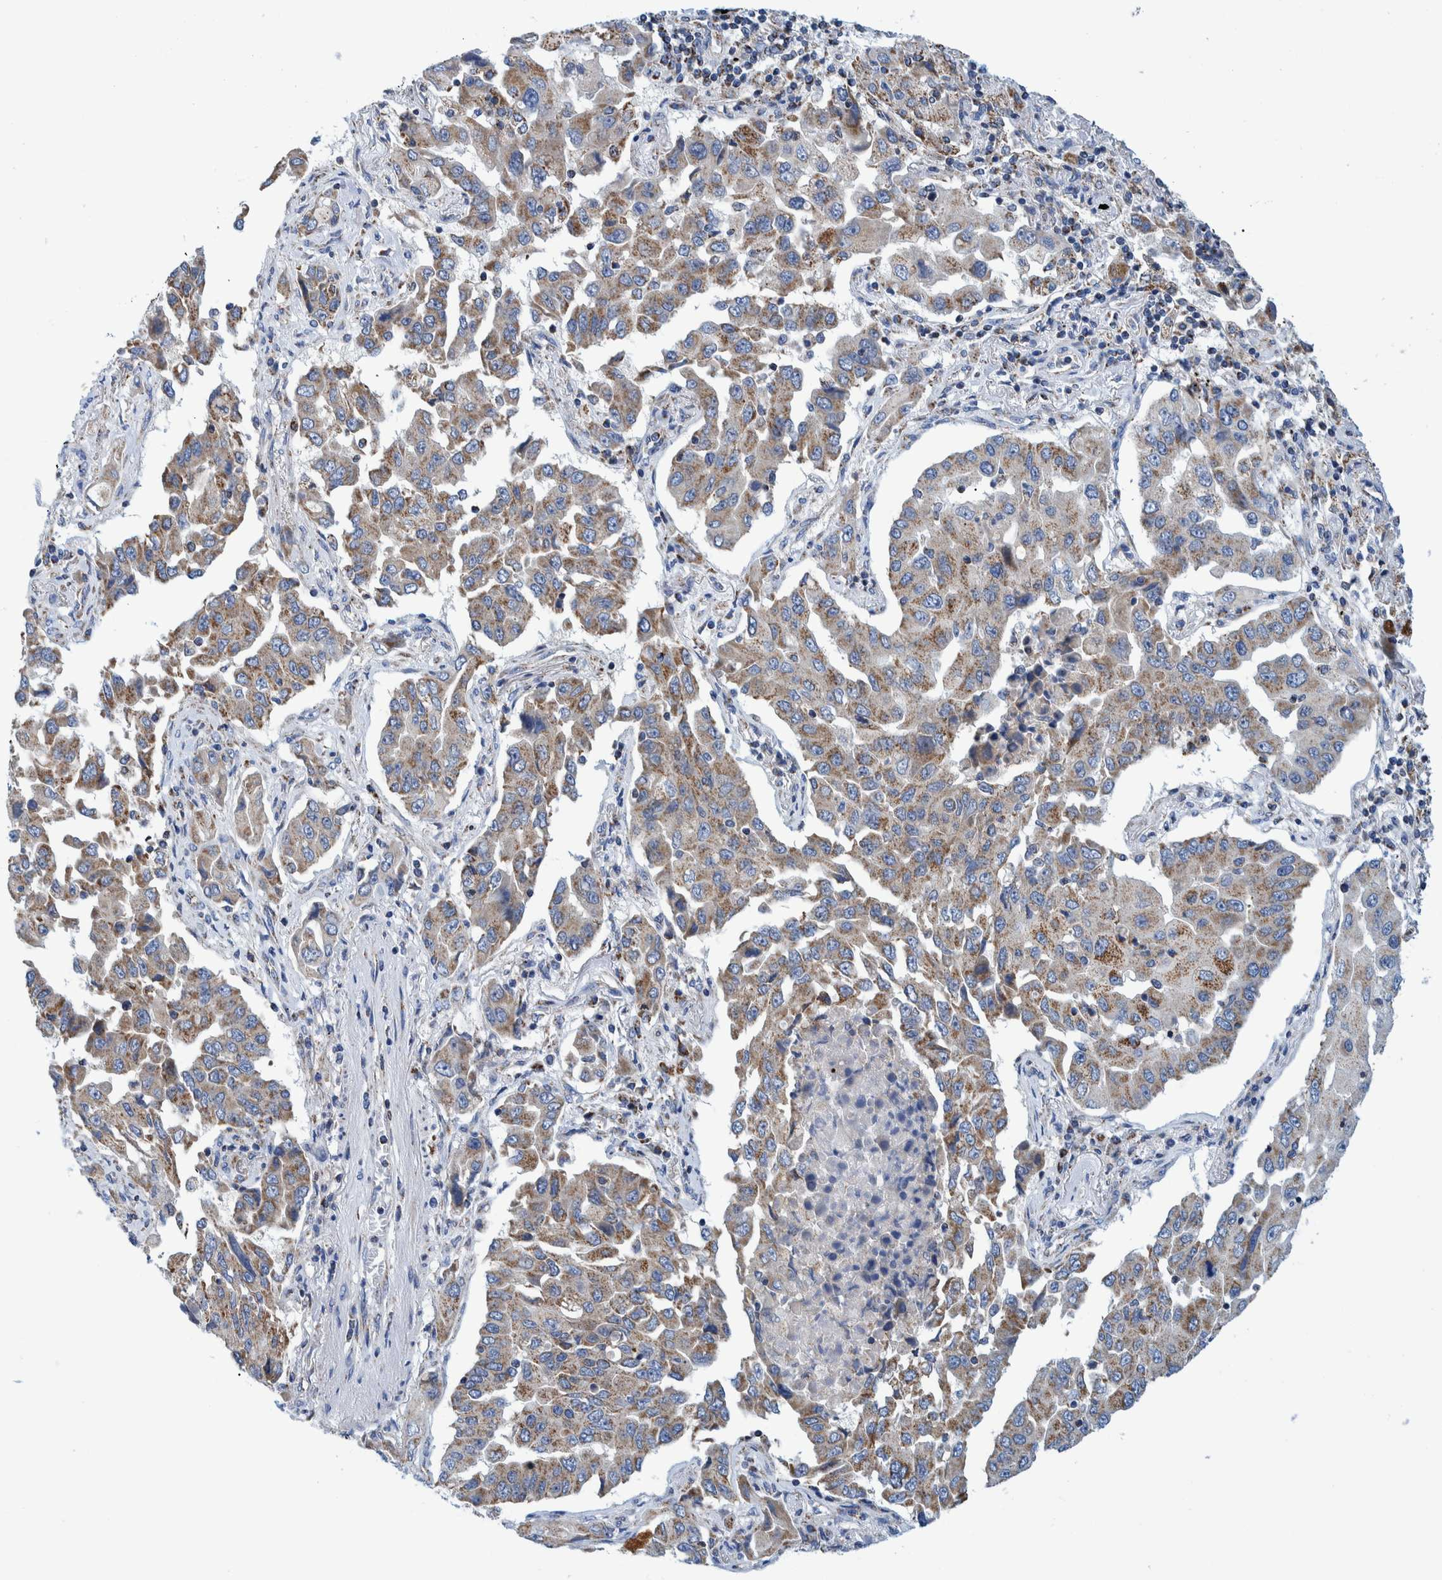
{"staining": {"intensity": "moderate", "quantity": ">75%", "location": "cytoplasmic/membranous"}, "tissue": "lung cancer", "cell_type": "Tumor cells", "image_type": "cancer", "snomed": [{"axis": "morphology", "description": "Adenocarcinoma, NOS"}, {"axis": "topography", "description": "Lung"}], "caption": "Immunohistochemical staining of human lung cancer (adenocarcinoma) demonstrates medium levels of moderate cytoplasmic/membranous protein expression in approximately >75% of tumor cells.", "gene": "BZW2", "patient": {"sex": "female", "age": 65}}